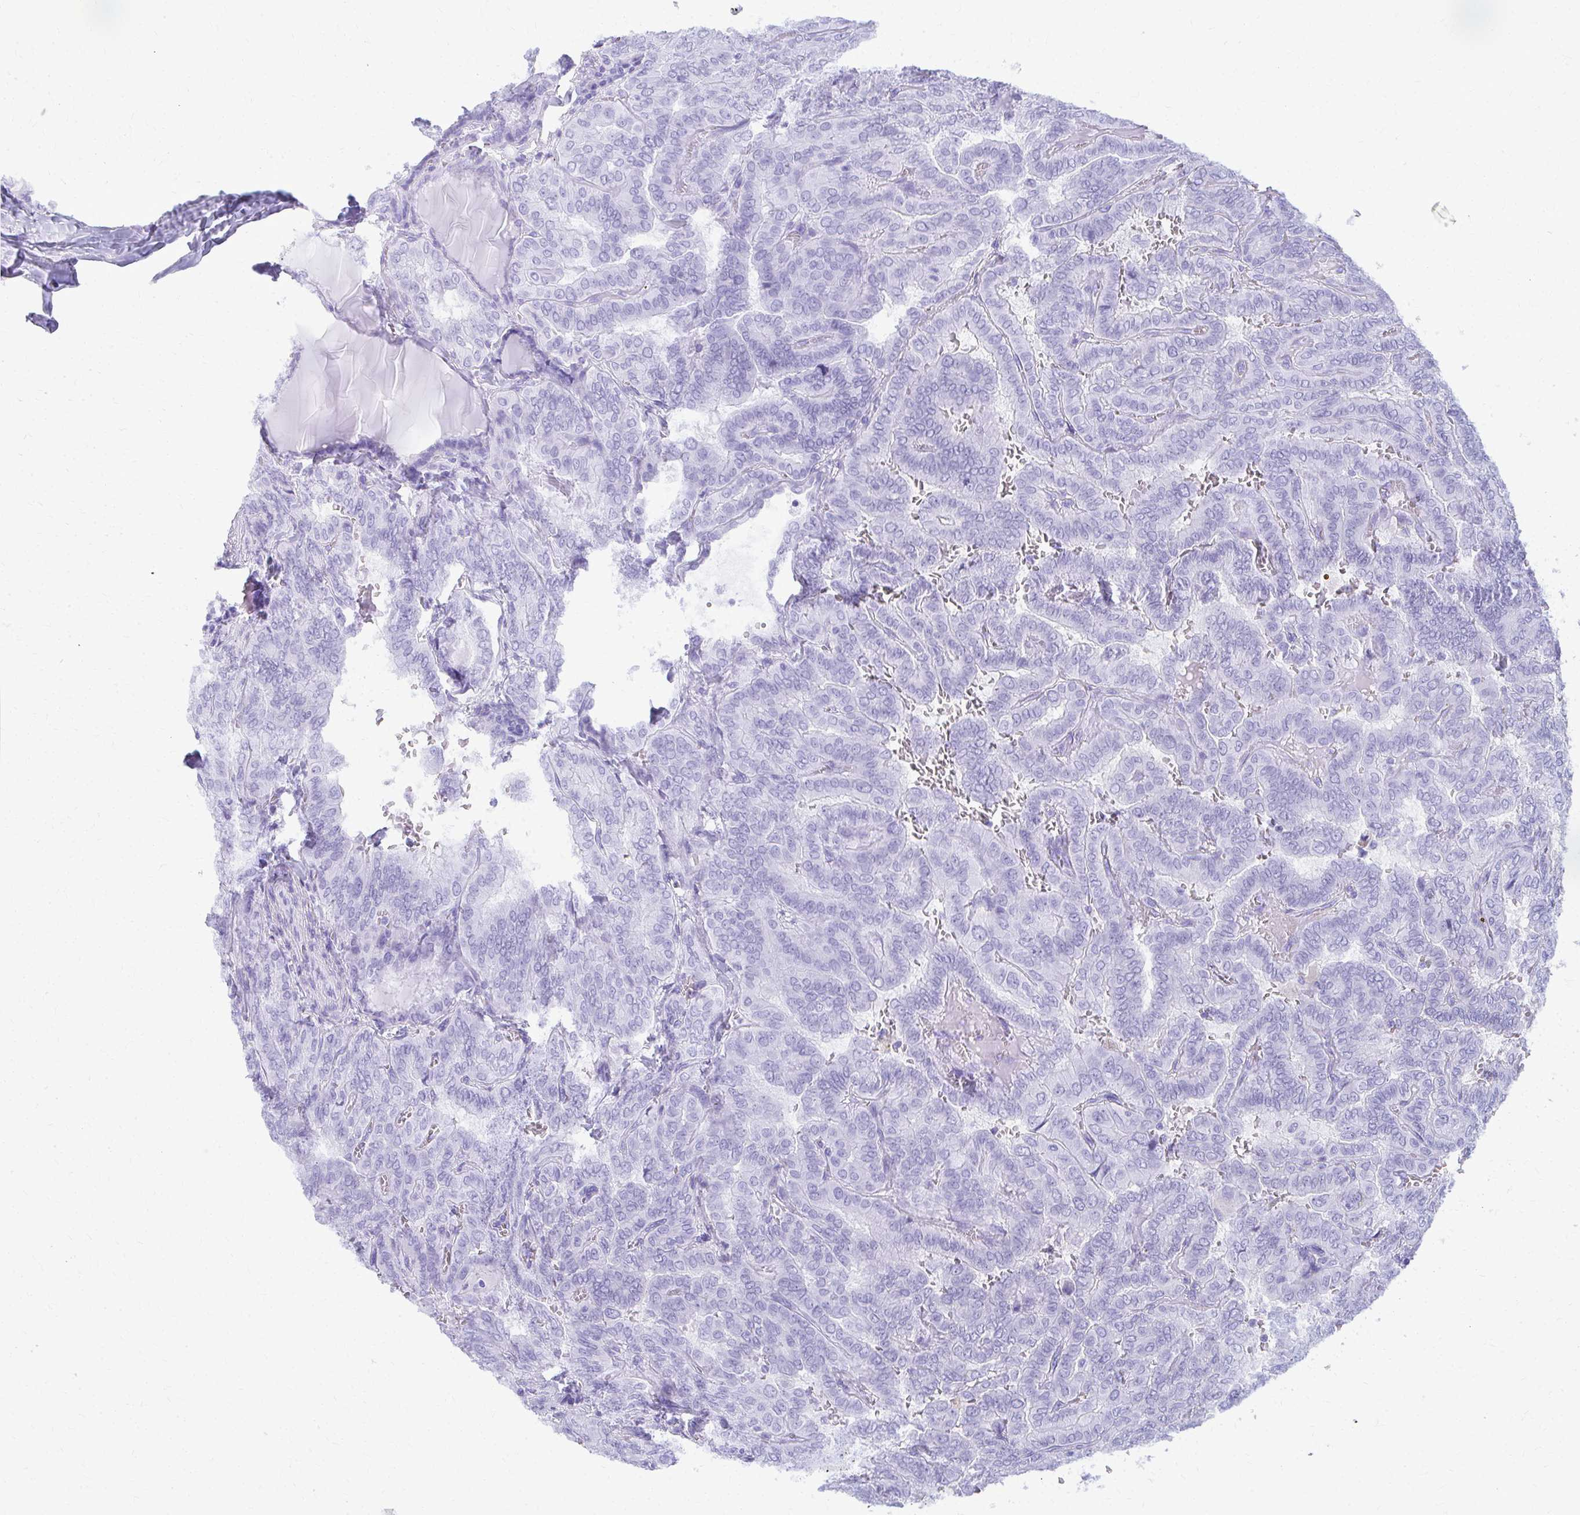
{"staining": {"intensity": "negative", "quantity": "none", "location": "none"}, "tissue": "thyroid cancer", "cell_type": "Tumor cells", "image_type": "cancer", "snomed": [{"axis": "morphology", "description": "Papillary adenocarcinoma, NOS"}, {"axis": "topography", "description": "Thyroid gland"}], "caption": "The immunohistochemistry histopathology image has no significant expression in tumor cells of papillary adenocarcinoma (thyroid) tissue.", "gene": "MAF1", "patient": {"sex": "female", "age": 46}}